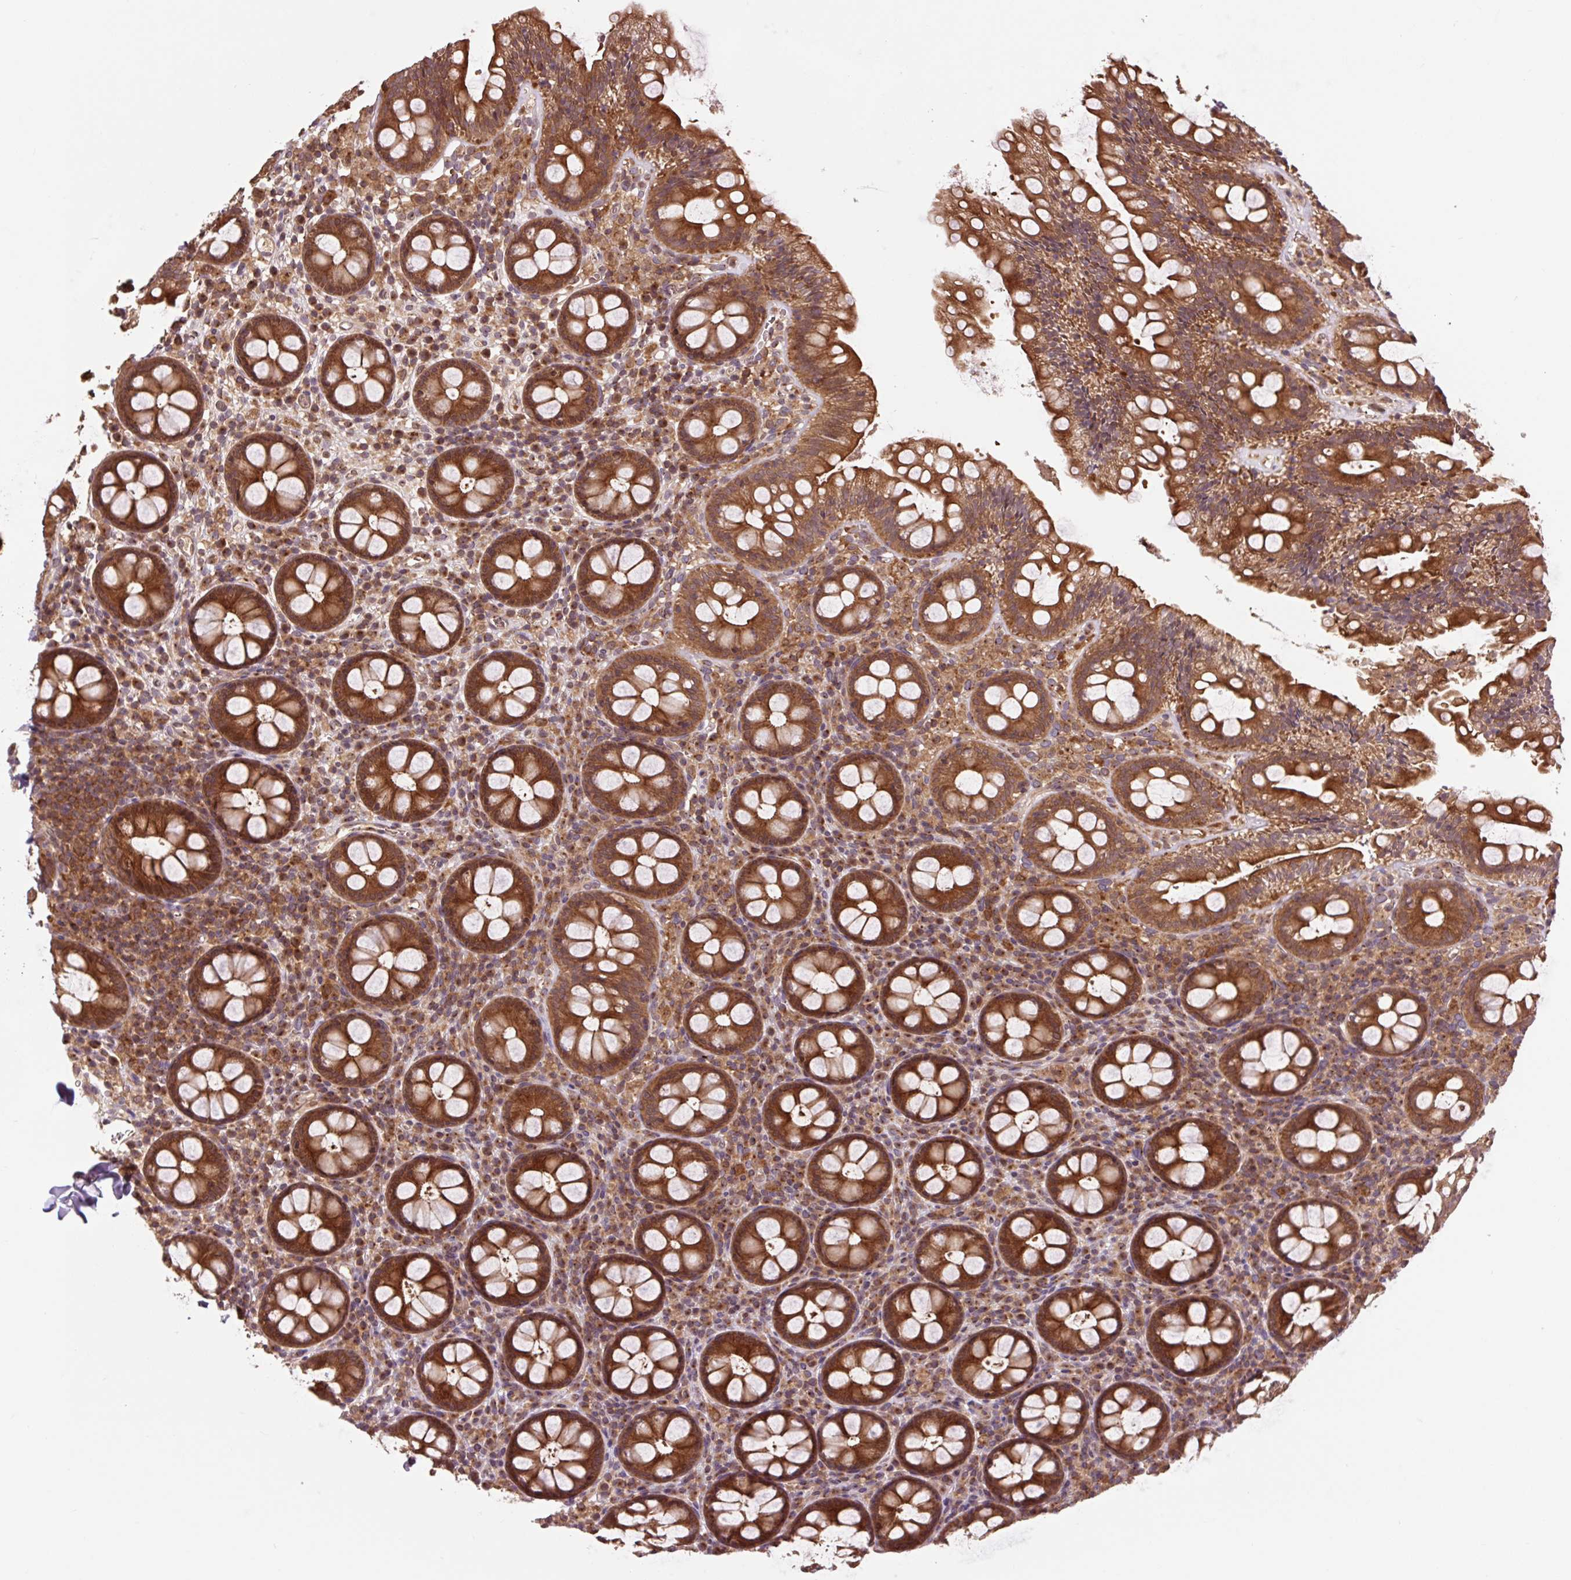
{"staining": {"intensity": "strong", "quantity": ">75%", "location": "cytoplasmic/membranous"}, "tissue": "rectum", "cell_type": "Glandular cells", "image_type": "normal", "snomed": [{"axis": "morphology", "description": "Normal tissue, NOS"}, {"axis": "topography", "description": "Rectum"}], "caption": "IHC micrograph of benign human rectum stained for a protein (brown), which exhibits high levels of strong cytoplasmic/membranous staining in about >75% of glandular cells.", "gene": "MMS19", "patient": {"sex": "male", "age": 83}}